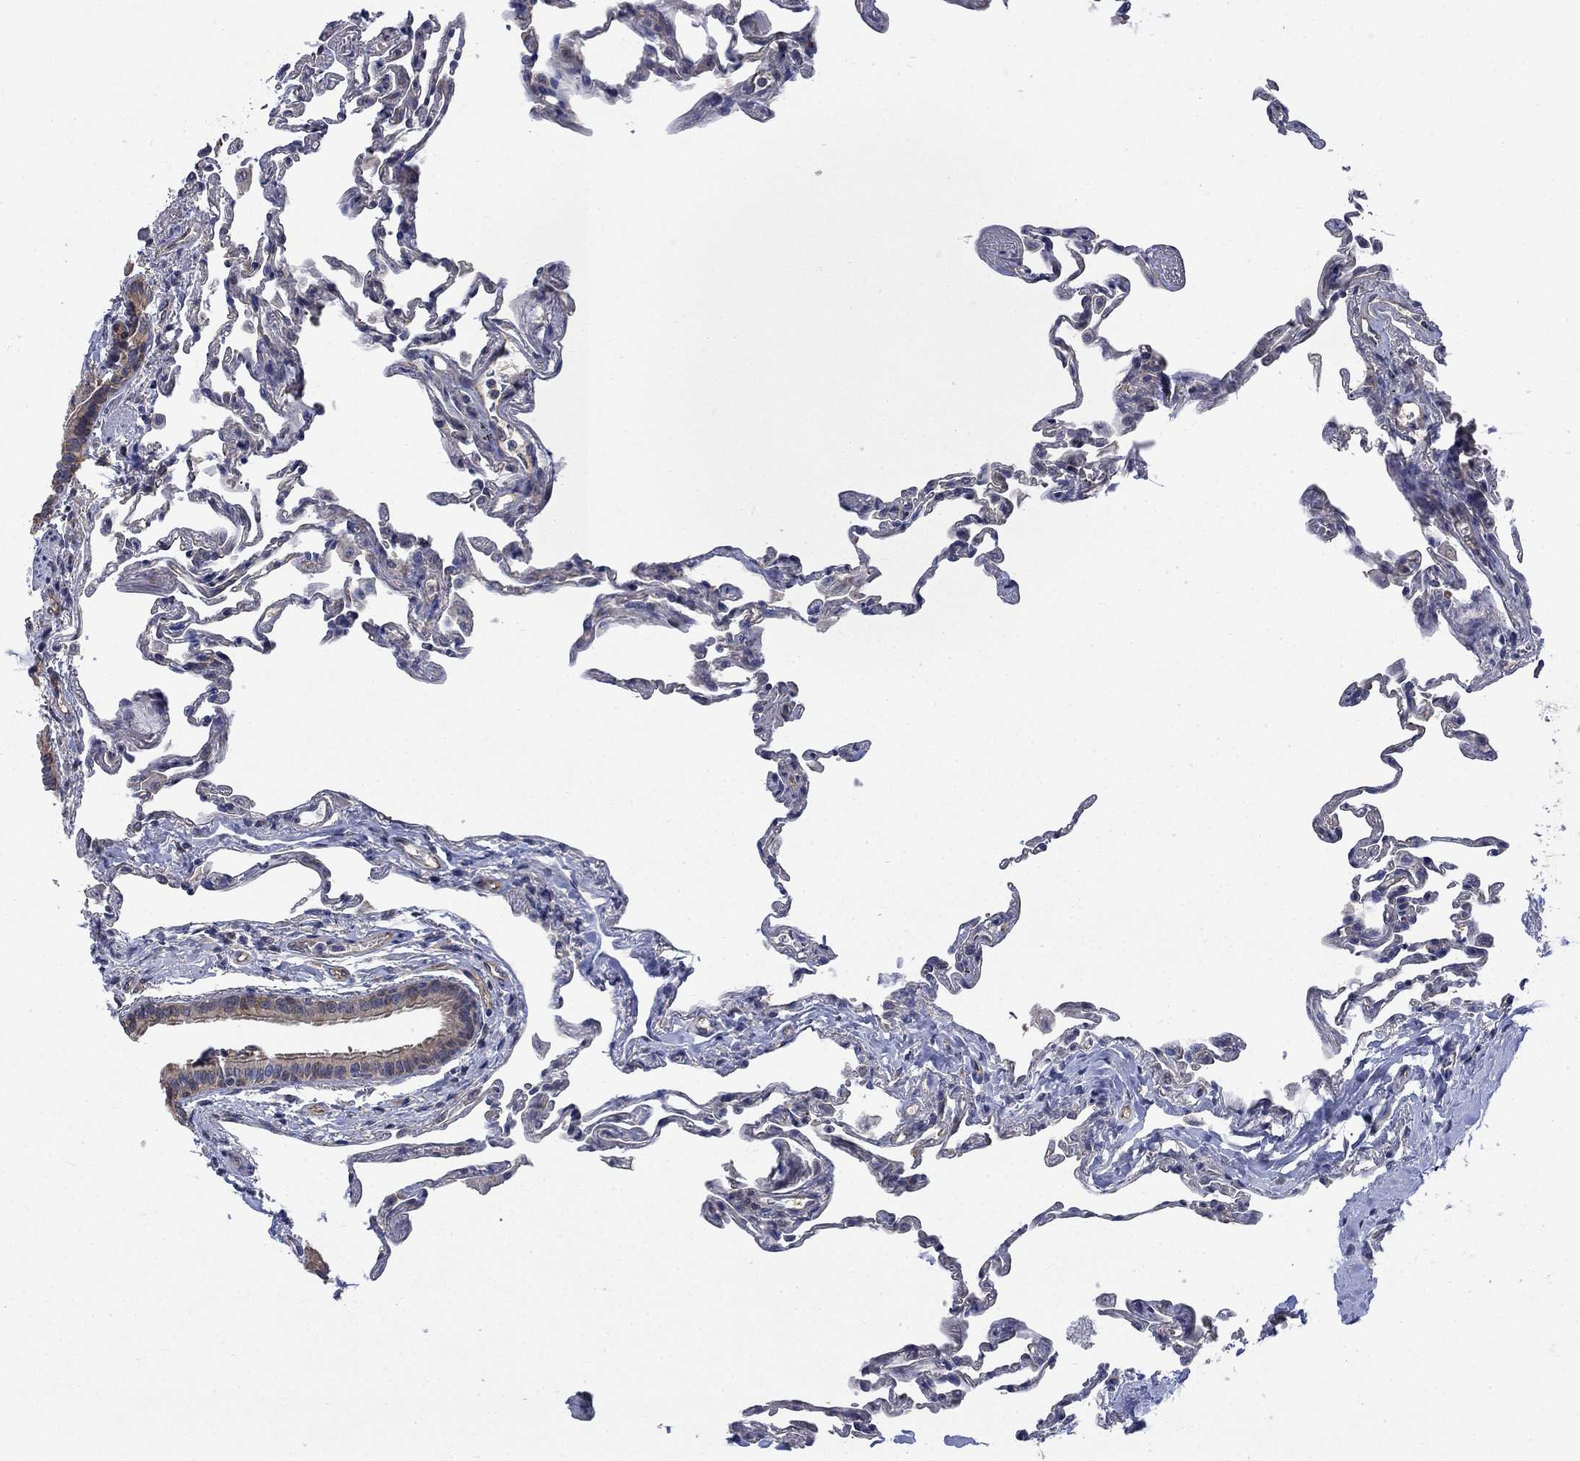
{"staining": {"intensity": "negative", "quantity": "none", "location": "none"}, "tissue": "lung", "cell_type": "Alveolar cells", "image_type": "normal", "snomed": [{"axis": "morphology", "description": "Normal tissue, NOS"}, {"axis": "topography", "description": "Lung"}], "caption": "DAB immunohistochemical staining of benign lung displays no significant positivity in alveolar cells.", "gene": "PDZD2", "patient": {"sex": "female", "age": 57}}